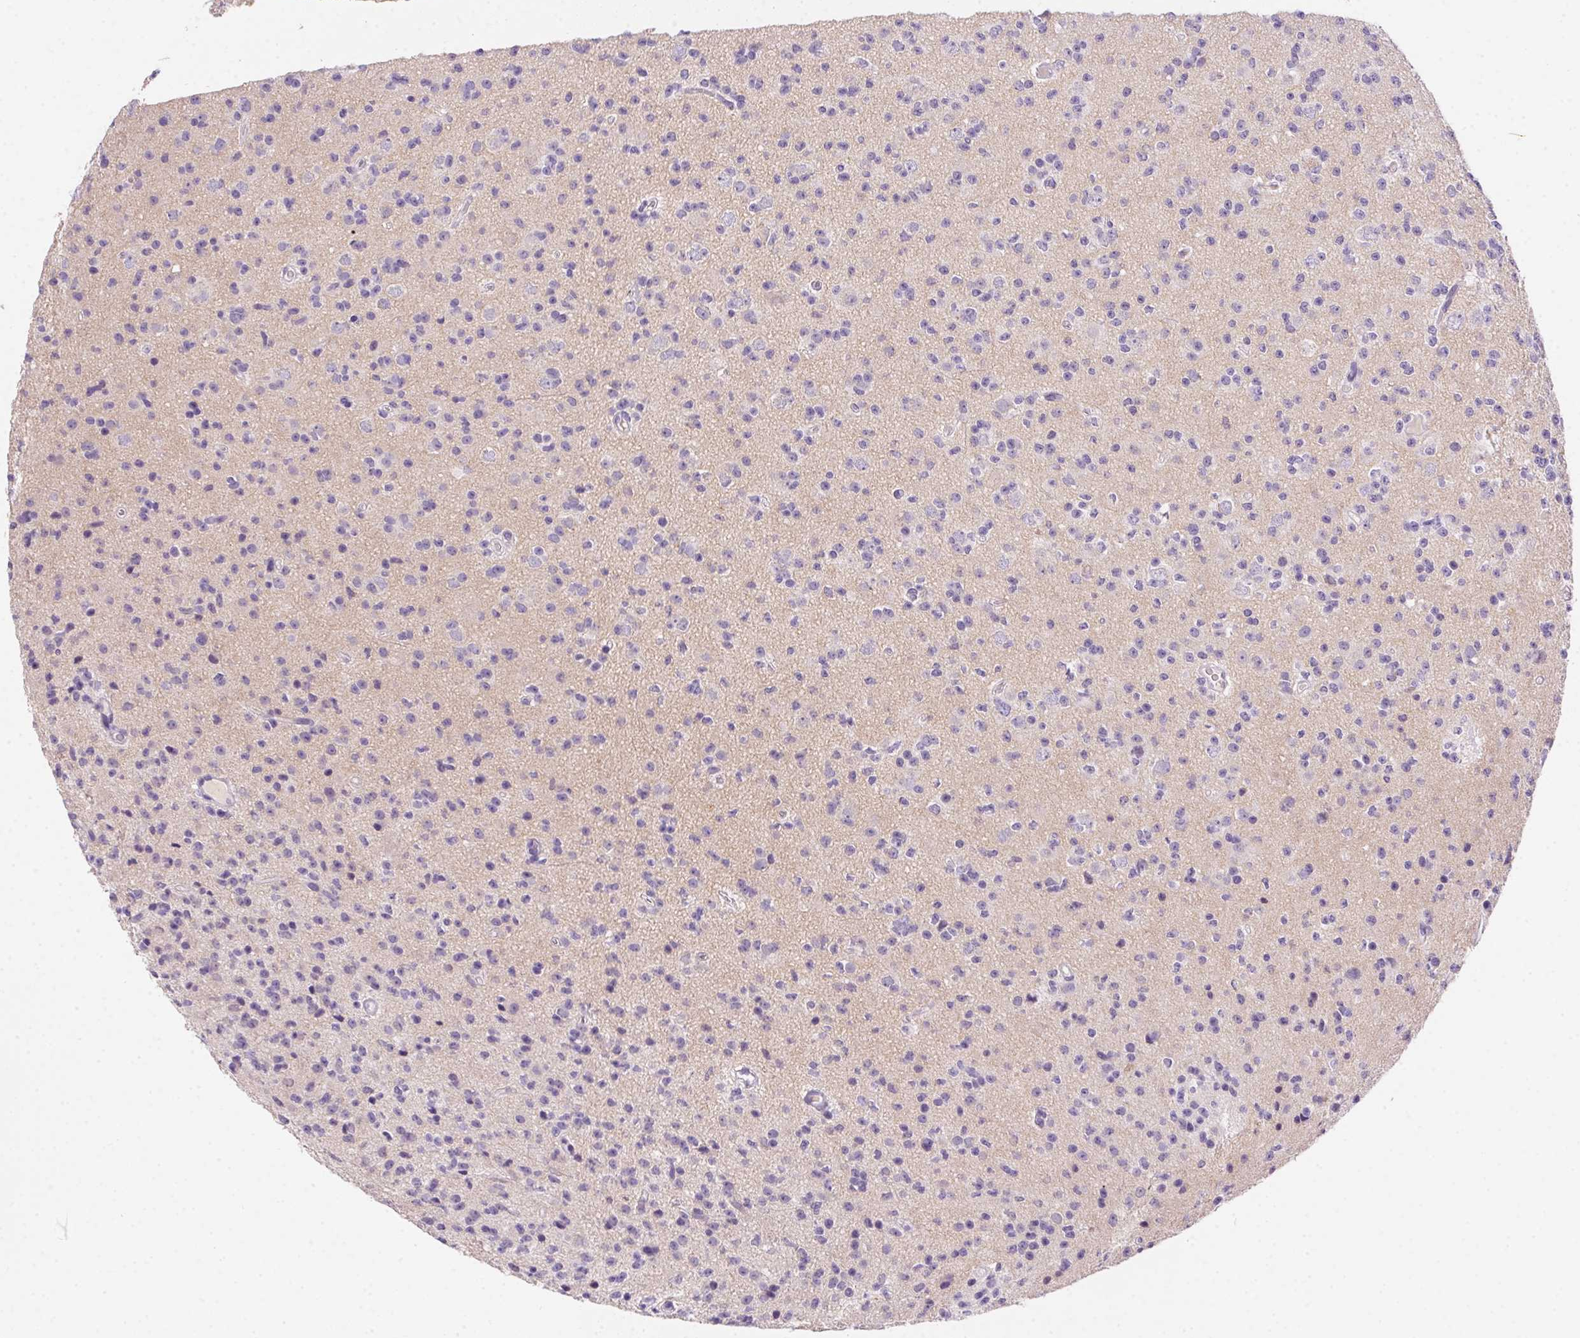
{"staining": {"intensity": "negative", "quantity": "none", "location": "none"}, "tissue": "glioma", "cell_type": "Tumor cells", "image_type": "cancer", "snomed": [{"axis": "morphology", "description": "Glioma, malignant, High grade"}, {"axis": "topography", "description": "Brain"}], "caption": "IHC histopathology image of human malignant high-grade glioma stained for a protein (brown), which demonstrates no positivity in tumor cells.", "gene": "SSTR4", "patient": {"sex": "male", "age": 36}}